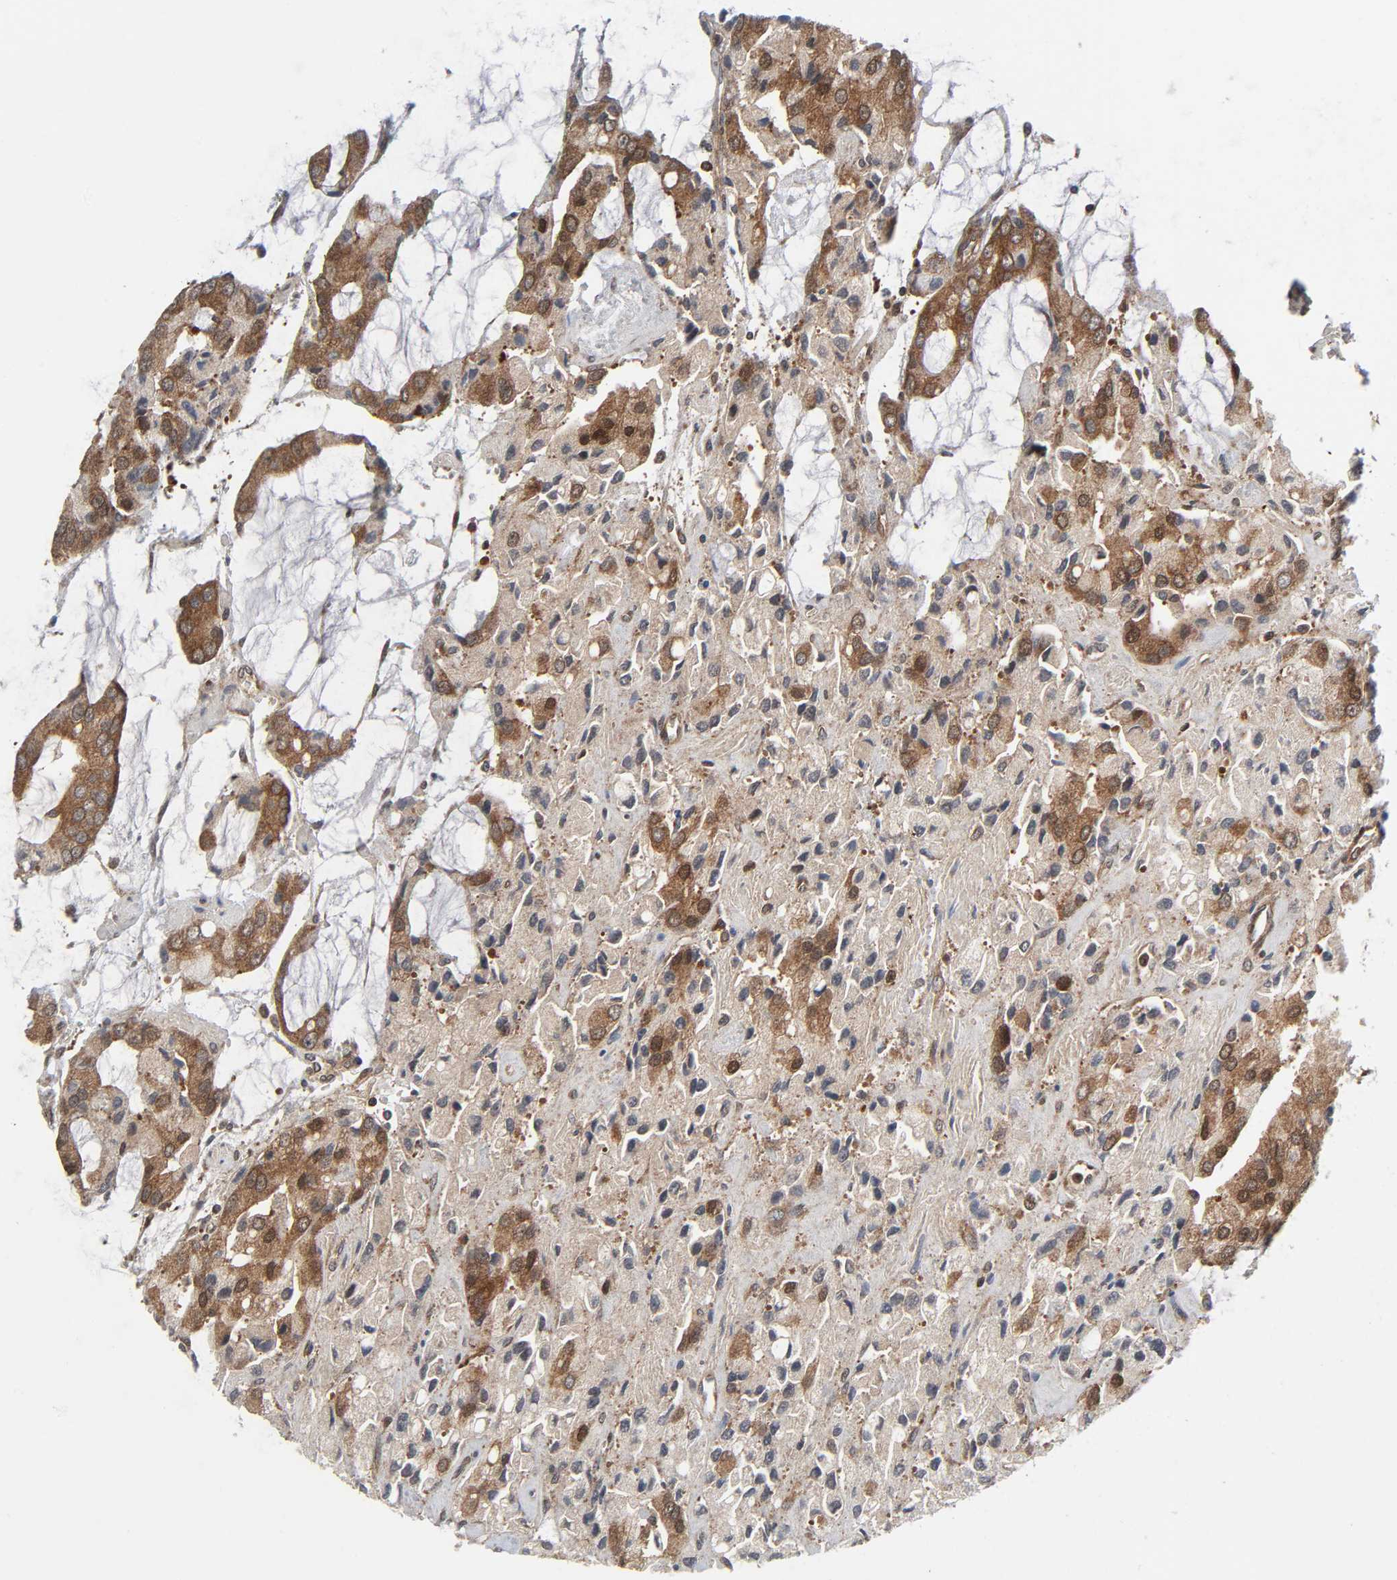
{"staining": {"intensity": "moderate", "quantity": ">75%", "location": "cytoplasmic/membranous"}, "tissue": "prostate cancer", "cell_type": "Tumor cells", "image_type": "cancer", "snomed": [{"axis": "morphology", "description": "Adenocarcinoma, High grade"}, {"axis": "topography", "description": "Prostate"}], "caption": "There is medium levels of moderate cytoplasmic/membranous expression in tumor cells of prostate cancer (high-grade adenocarcinoma), as demonstrated by immunohistochemical staining (brown color).", "gene": "GSK3A", "patient": {"sex": "male", "age": 67}}